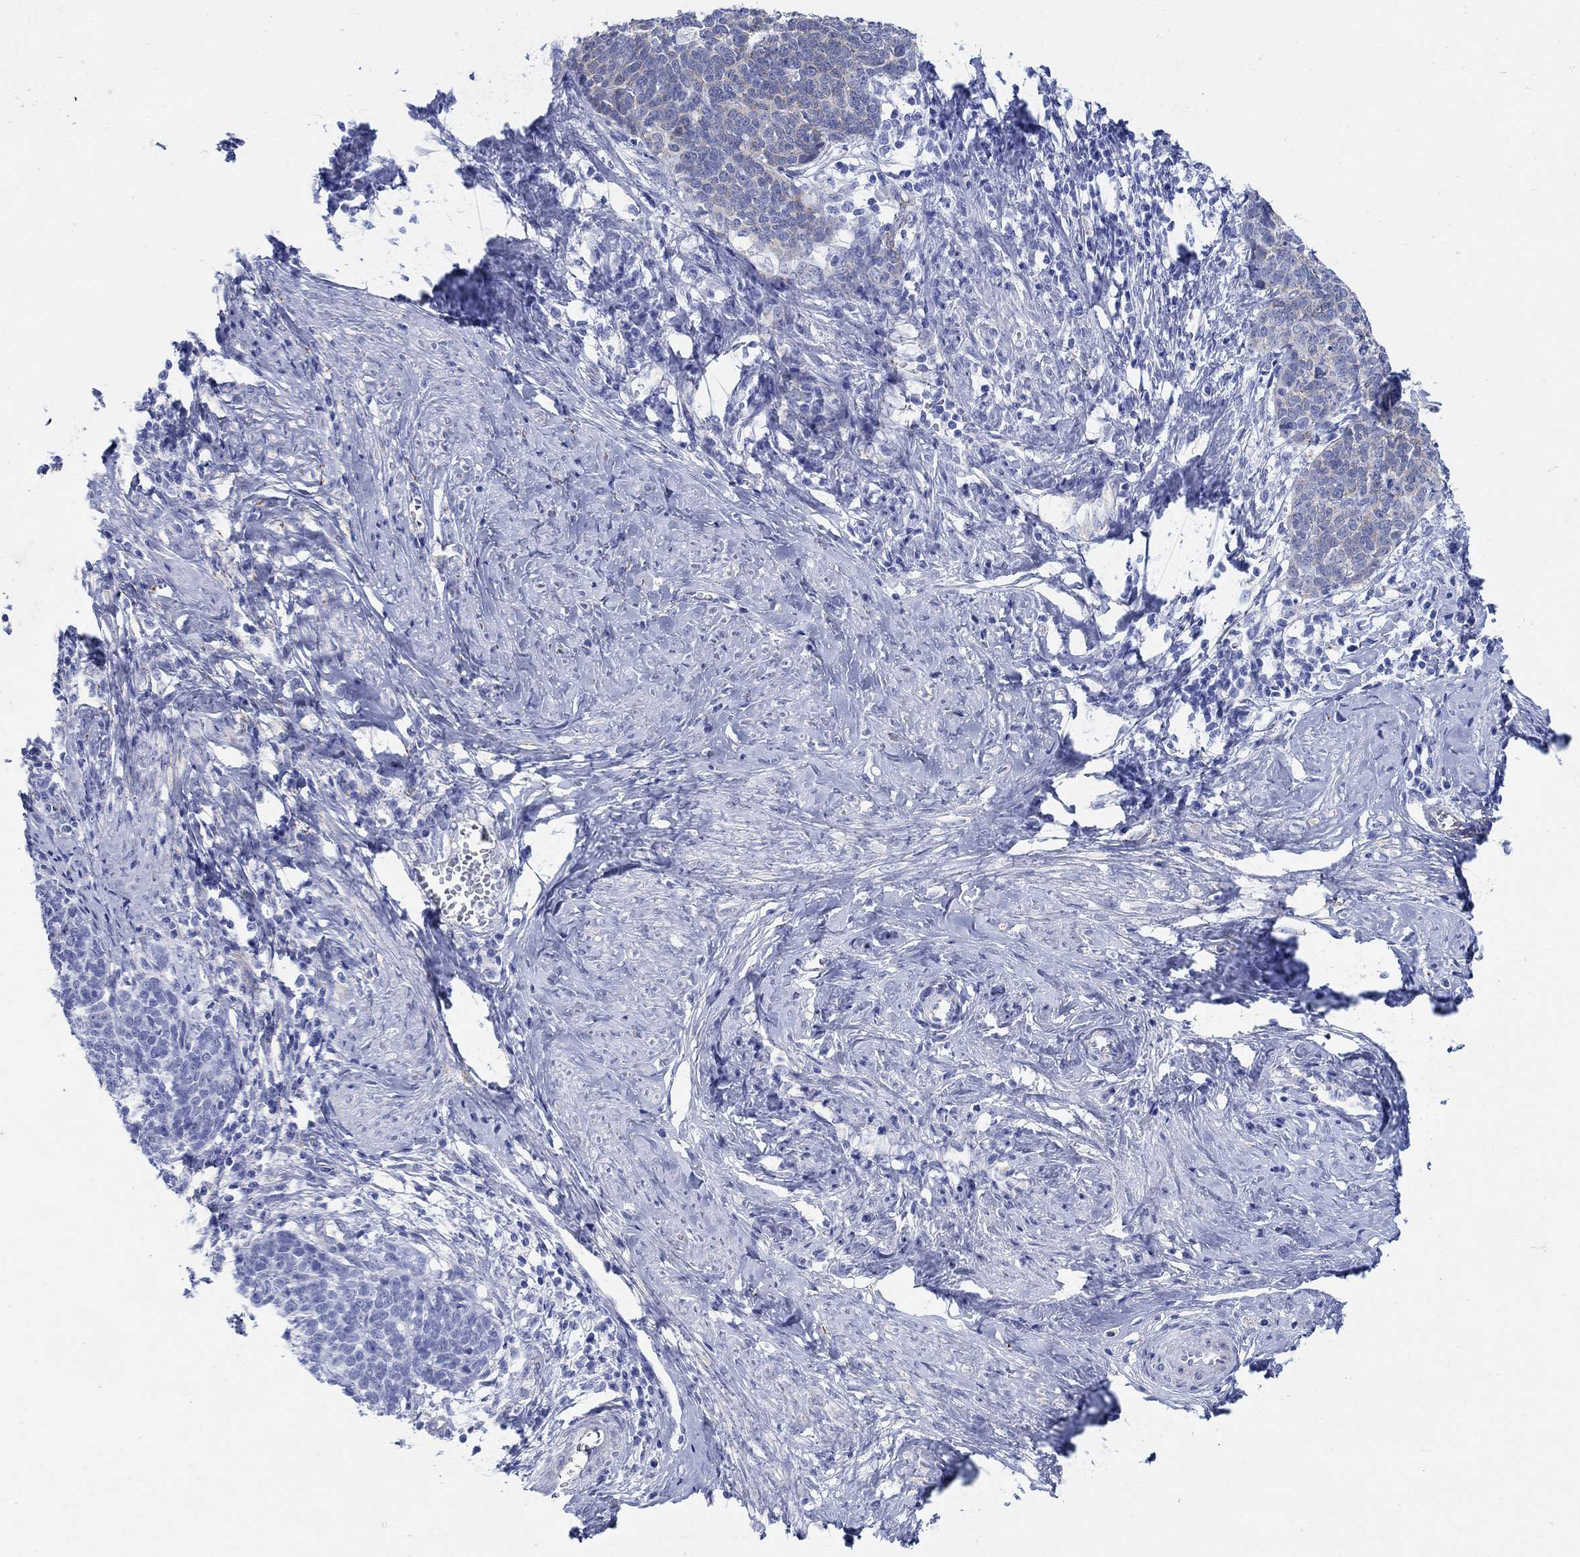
{"staining": {"intensity": "negative", "quantity": "none", "location": "none"}, "tissue": "cervical cancer", "cell_type": "Tumor cells", "image_type": "cancer", "snomed": [{"axis": "morphology", "description": "Normal tissue, NOS"}, {"axis": "morphology", "description": "Squamous cell carcinoma, NOS"}, {"axis": "topography", "description": "Cervix"}], "caption": "This histopathology image is of cervical cancer (squamous cell carcinoma) stained with IHC to label a protein in brown with the nuclei are counter-stained blue. There is no positivity in tumor cells.", "gene": "ZDHHC14", "patient": {"sex": "female", "age": 39}}